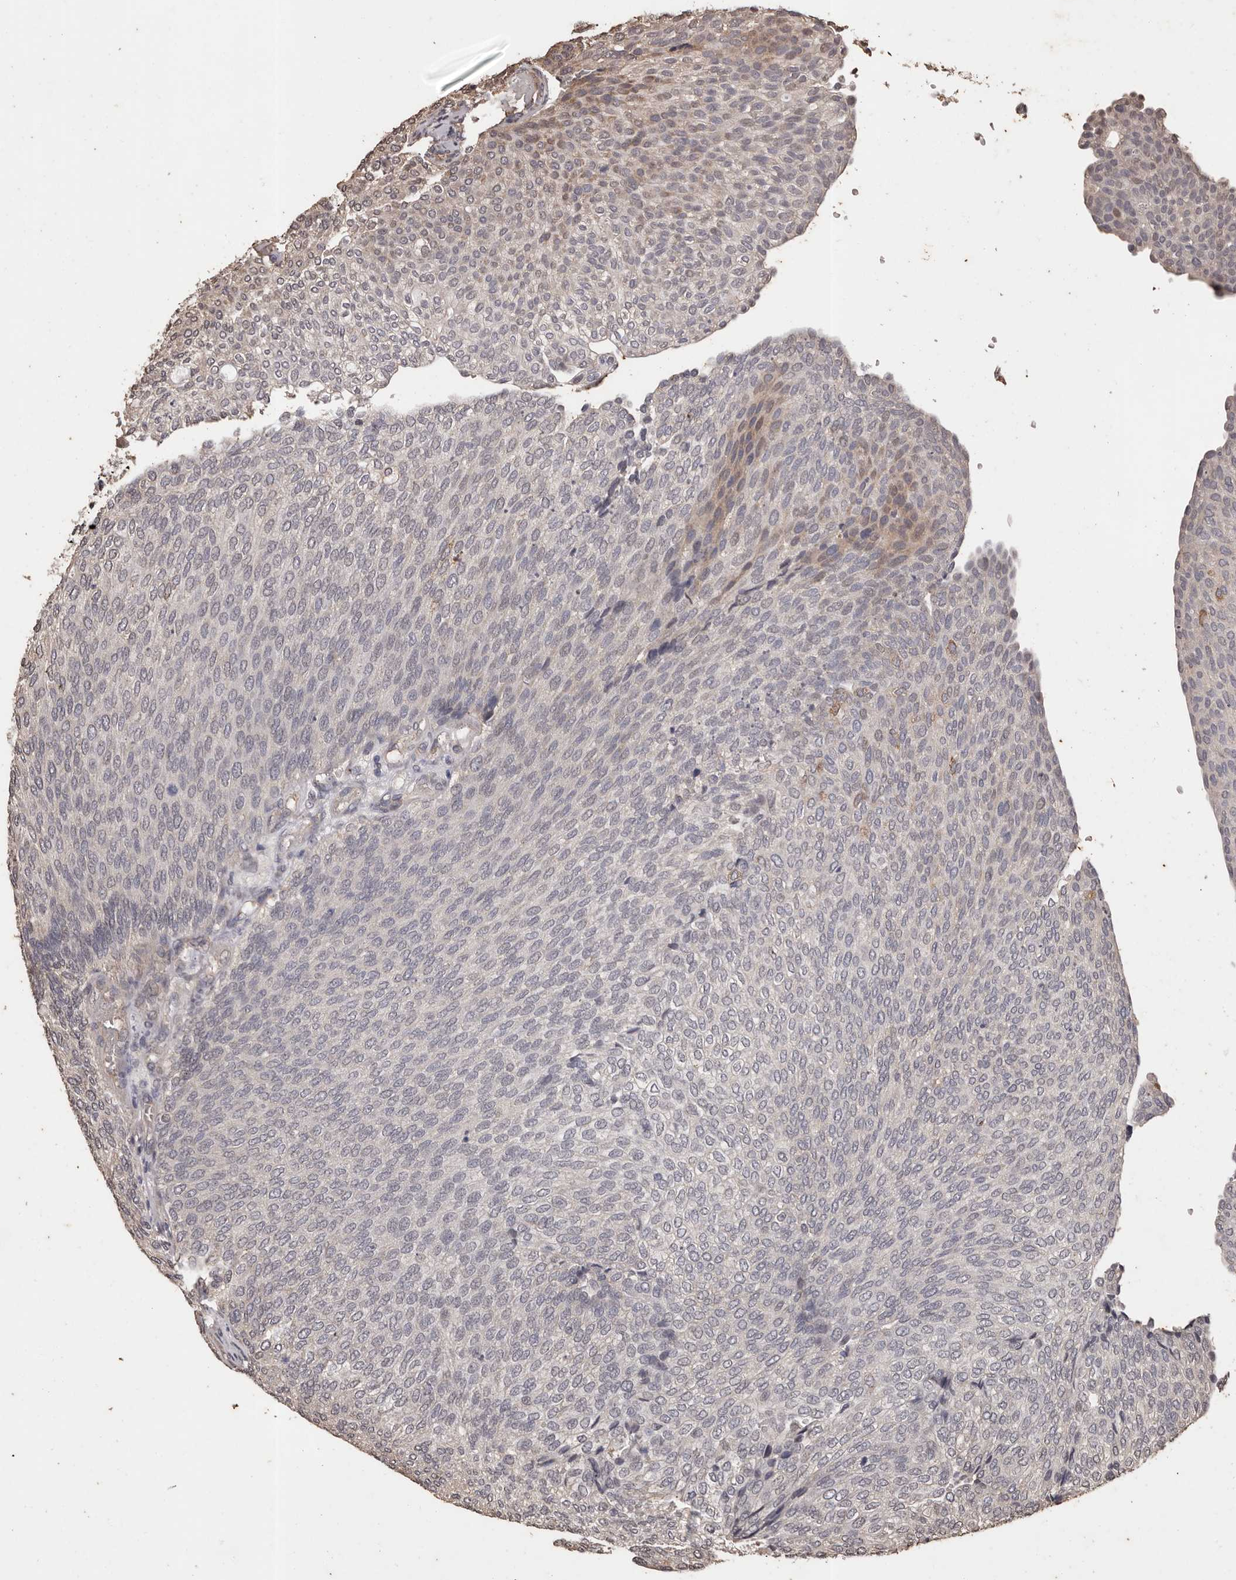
{"staining": {"intensity": "weak", "quantity": "<25%", "location": "cytoplasmic/membranous,nuclear"}, "tissue": "urothelial cancer", "cell_type": "Tumor cells", "image_type": "cancer", "snomed": [{"axis": "morphology", "description": "Urothelial carcinoma, Low grade"}, {"axis": "topography", "description": "Urinary bladder"}], "caption": "Protein analysis of urothelial cancer demonstrates no significant expression in tumor cells.", "gene": "NAV1", "patient": {"sex": "female", "age": 79}}